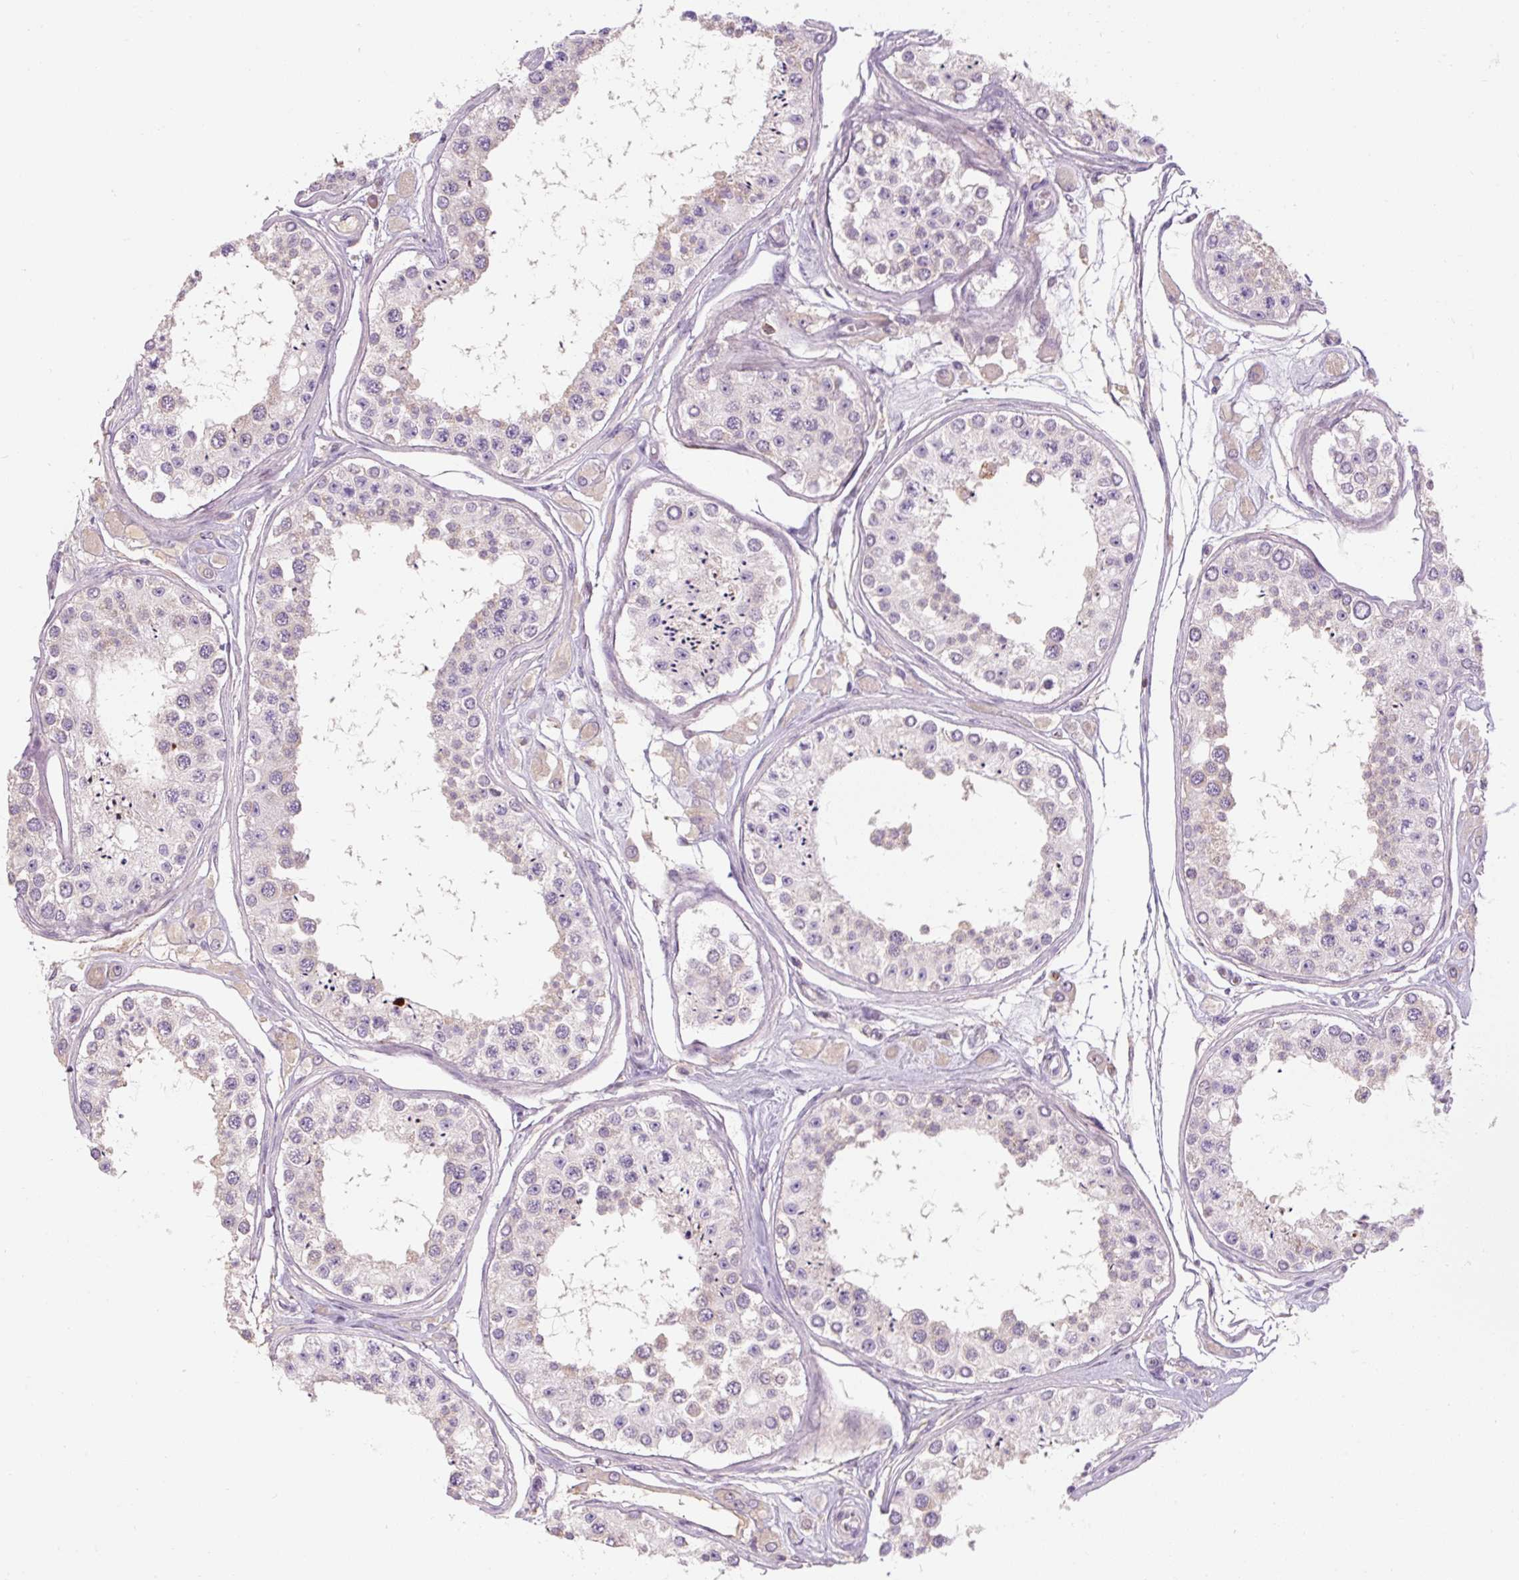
{"staining": {"intensity": "negative", "quantity": "none", "location": "none"}, "tissue": "testis", "cell_type": "Cells in seminiferous ducts", "image_type": "normal", "snomed": [{"axis": "morphology", "description": "Normal tissue, NOS"}, {"axis": "topography", "description": "Testis"}], "caption": "A high-resolution image shows IHC staining of unremarkable testis, which displays no significant expression in cells in seminiferous ducts.", "gene": "TIGD2", "patient": {"sex": "male", "age": 25}}